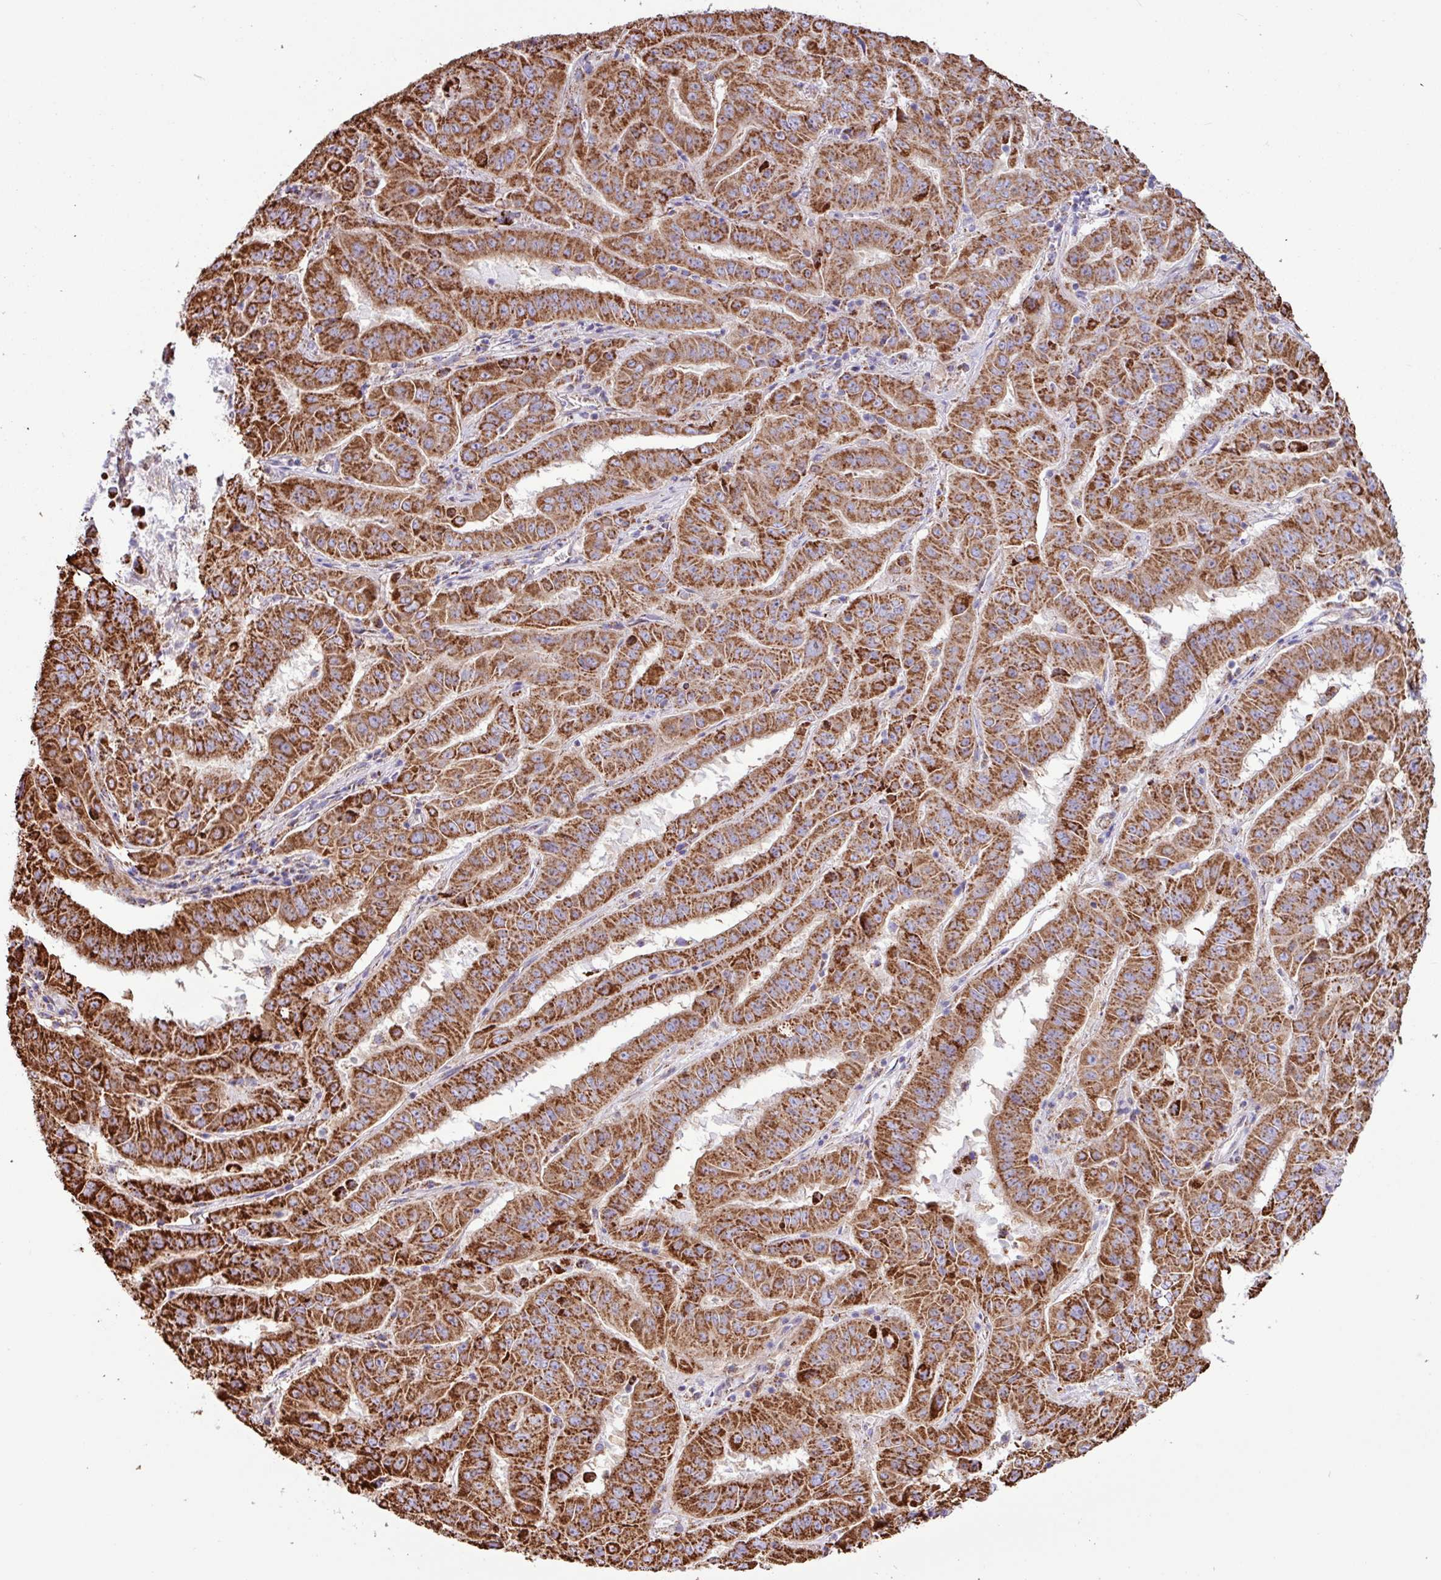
{"staining": {"intensity": "strong", "quantity": ">75%", "location": "cytoplasmic/membranous"}, "tissue": "pancreatic cancer", "cell_type": "Tumor cells", "image_type": "cancer", "snomed": [{"axis": "morphology", "description": "Adenocarcinoma, NOS"}, {"axis": "topography", "description": "Pancreas"}], "caption": "Tumor cells exhibit high levels of strong cytoplasmic/membranous staining in about >75% of cells in human adenocarcinoma (pancreatic). (Stains: DAB in brown, nuclei in blue, Microscopy: brightfield microscopy at high magnification).", "gene": "RTL3", "patient": {"sex": "male", "age": 63}}